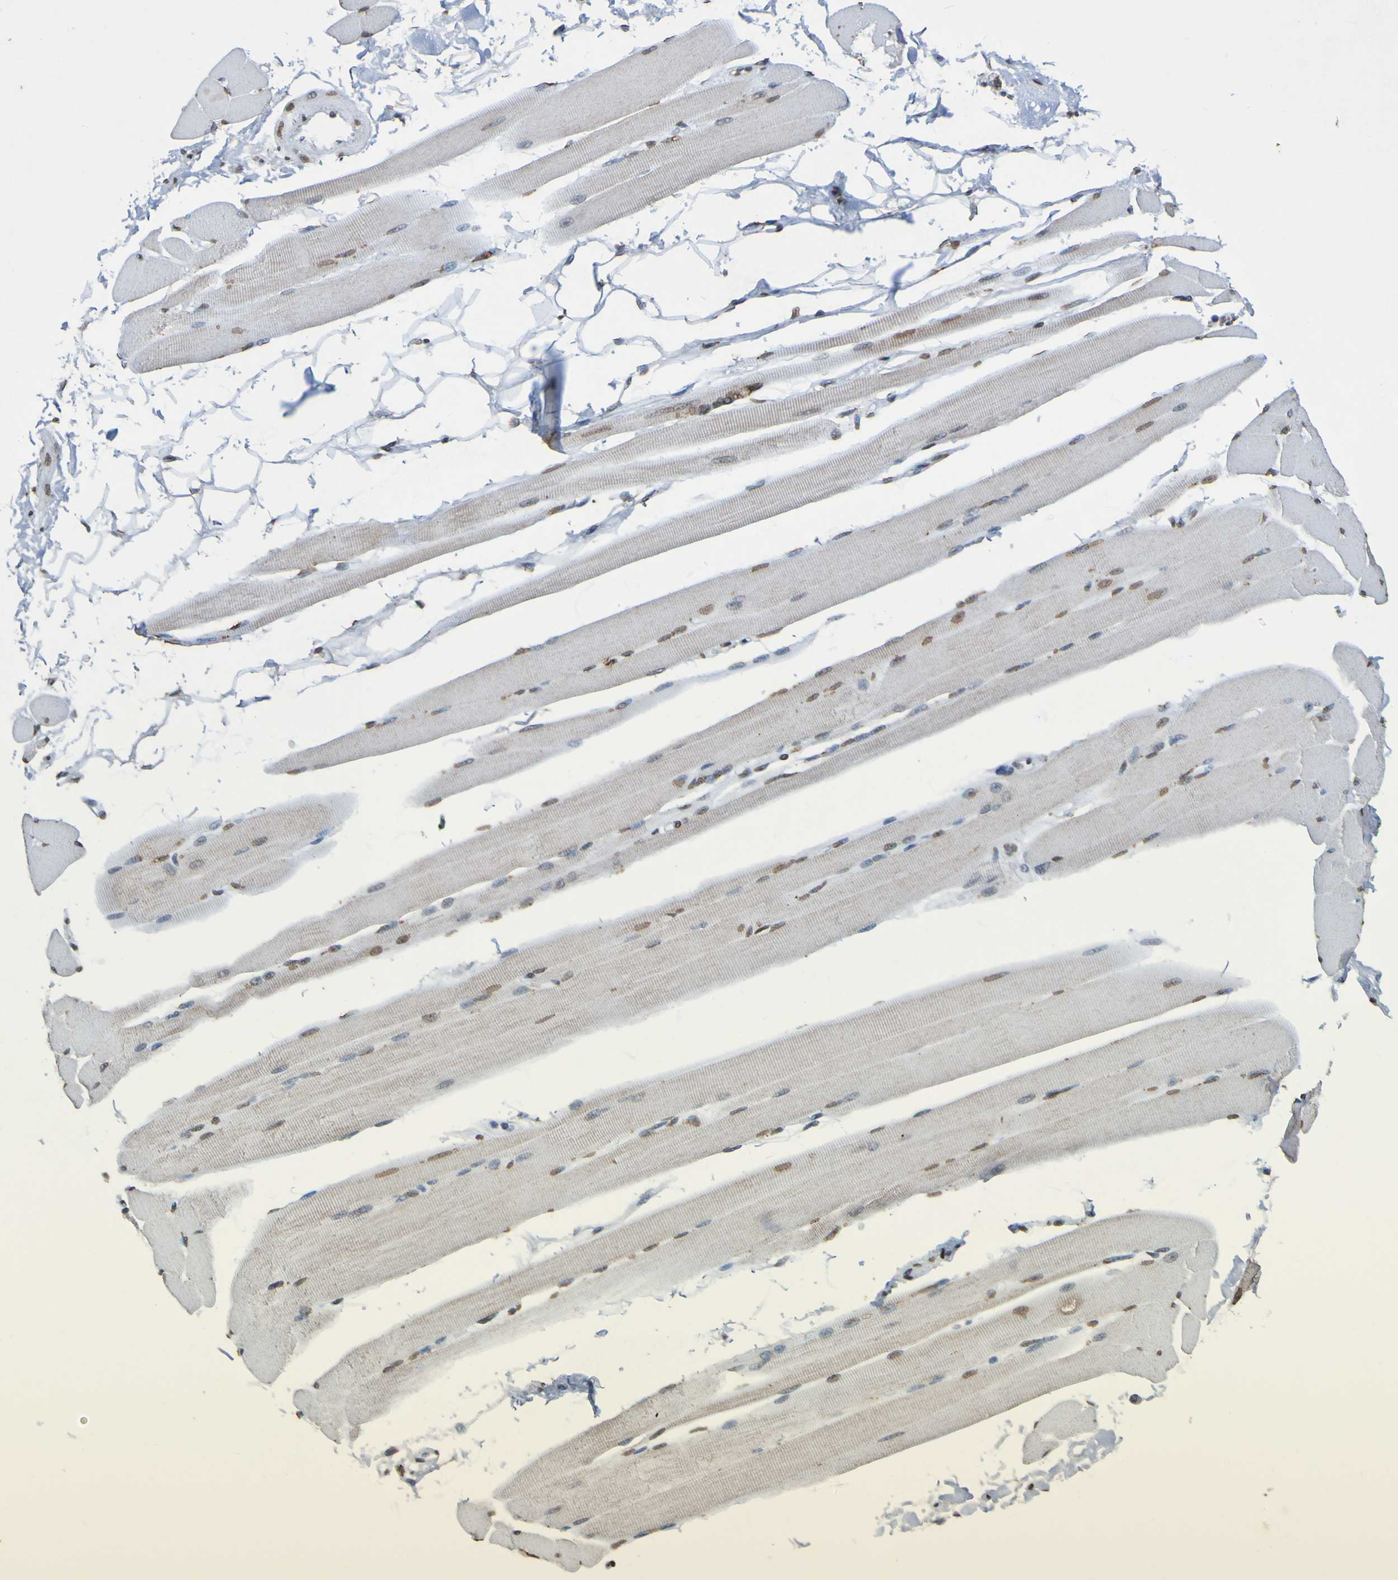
{"staining": {"intensity": "weak", "quantity": ">75%", "location": "nuclear"}, "tissue": "skeletal muscle", "cell_type": "Myocytes", "image_type": "normal", "snomed": [{"axis": "morphology", "description": "Normal tissue, NOS"}, {"axis": "topography", "description": "Skeletal muscle"}, {"axis": "topography", "description": "Peripheral nerve tissue"}], "caption": "This histopathology image exhibits unremarkable skeletal muscle stained with immunohistochemistry to label a protein in brown. The nuclear of myocytes show weak positivity for the protein. Nuclei are counter-stained blue.", "gene": "ALKBH2", "patient": {"sex": "female", "age": 84}}